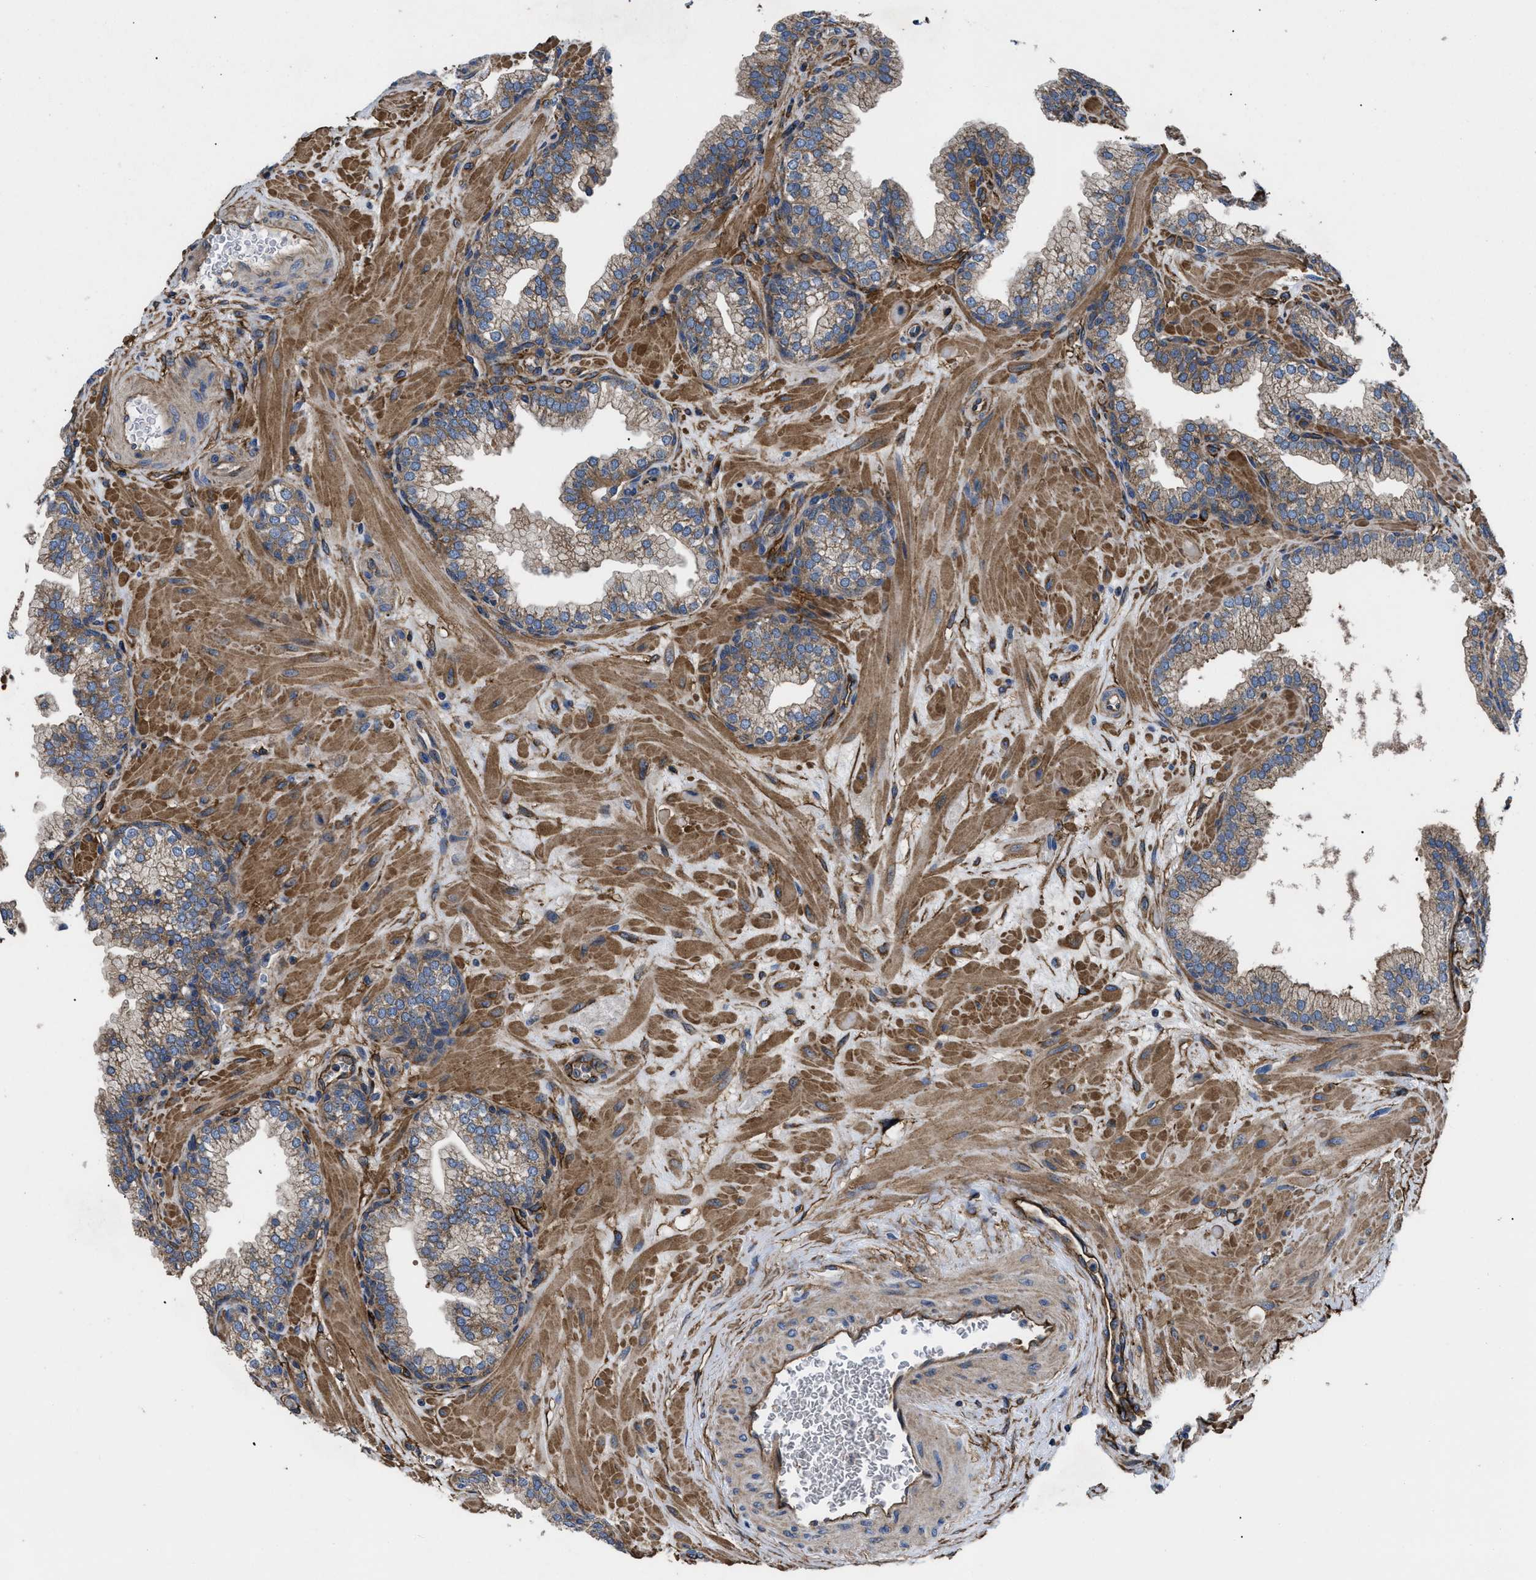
{"staining": {"intensity": "weak", "quantity": "25%-75%", "location": "cytoplasmic/membranous"}, "tissue": "prostate", "cell_type": "Glandular cells", "image_type": "normal", "snomed": [{"axis": "morphology", "description": "Normal tissue, NOS"}, {"axis": "morphology", "description": "Urothelial carcinoma, Low grade"}, {"axis": "topography", "description": "Urinary bladder"}, {"axis": "topography", "description": "Prostate"}], "caption": "Prostate stained with immunohistochemistry demonstrates weak cytoplasmic/membranous expression in approximately 25%-75% of glandular cells.", "gene": "NT5E", "patient": {"sex": "male", "age": 60}}